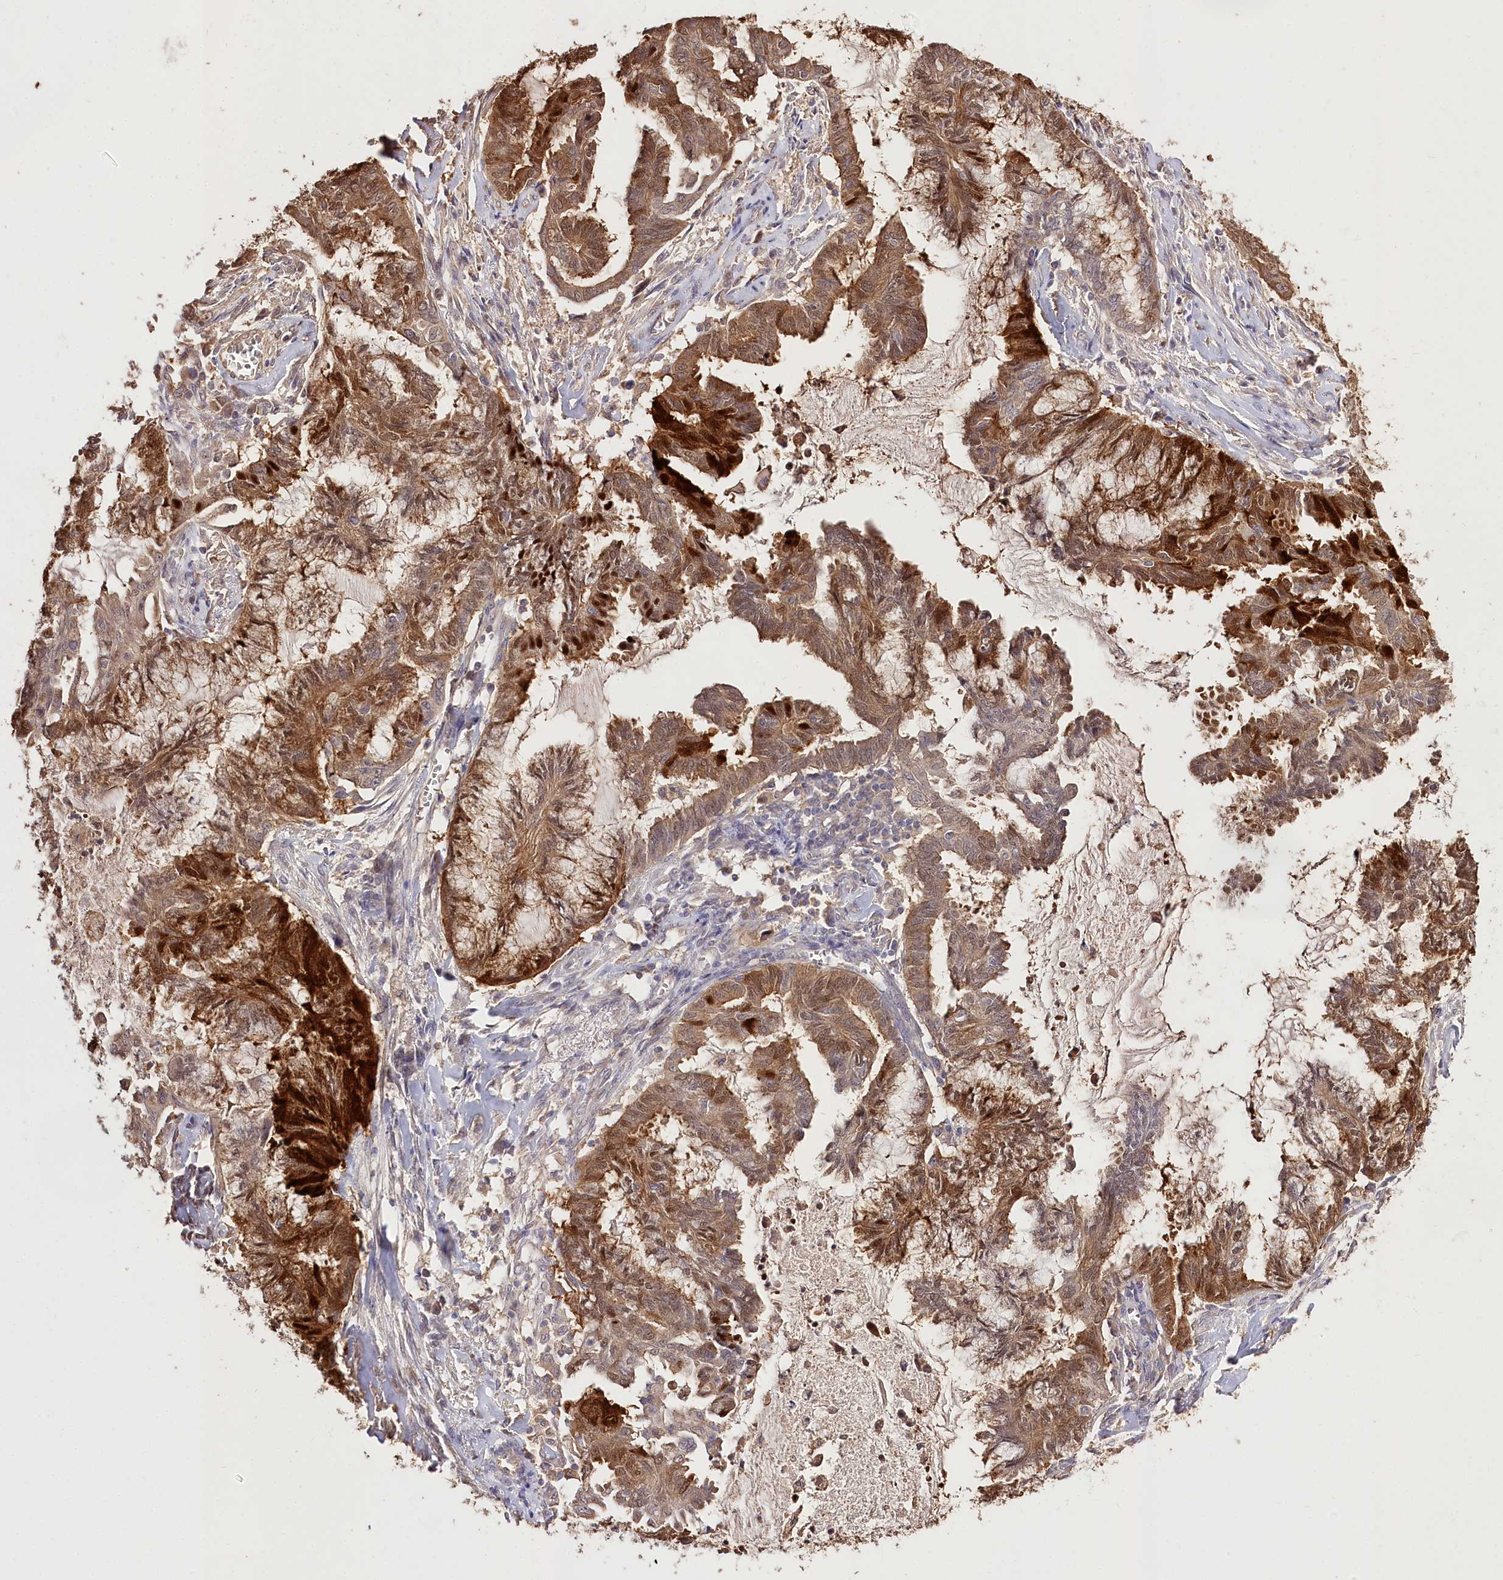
{"staining": {"intensity": "moderate", "quantity": ">75%", "location": "cytoplasmic/membranous,nuclear"}, "tissue": "endometrial cancer", "cell_type": "Tumor cells", "image_type": "cancer", "snomed": [{"axis": "morphology", "description": "Adenocarcinoma, NOS"}, {"axis": "topography", "description": "Endometrium"}], "caption": "A brown stain shows moderate cytoplasmic/membranous and nuclear positivity of a protein in human endometrial cancer (adenocarcinoma) tumor cells.", "gene": "R3HDM2", "patient": {"sex": "female", "age": 86}}